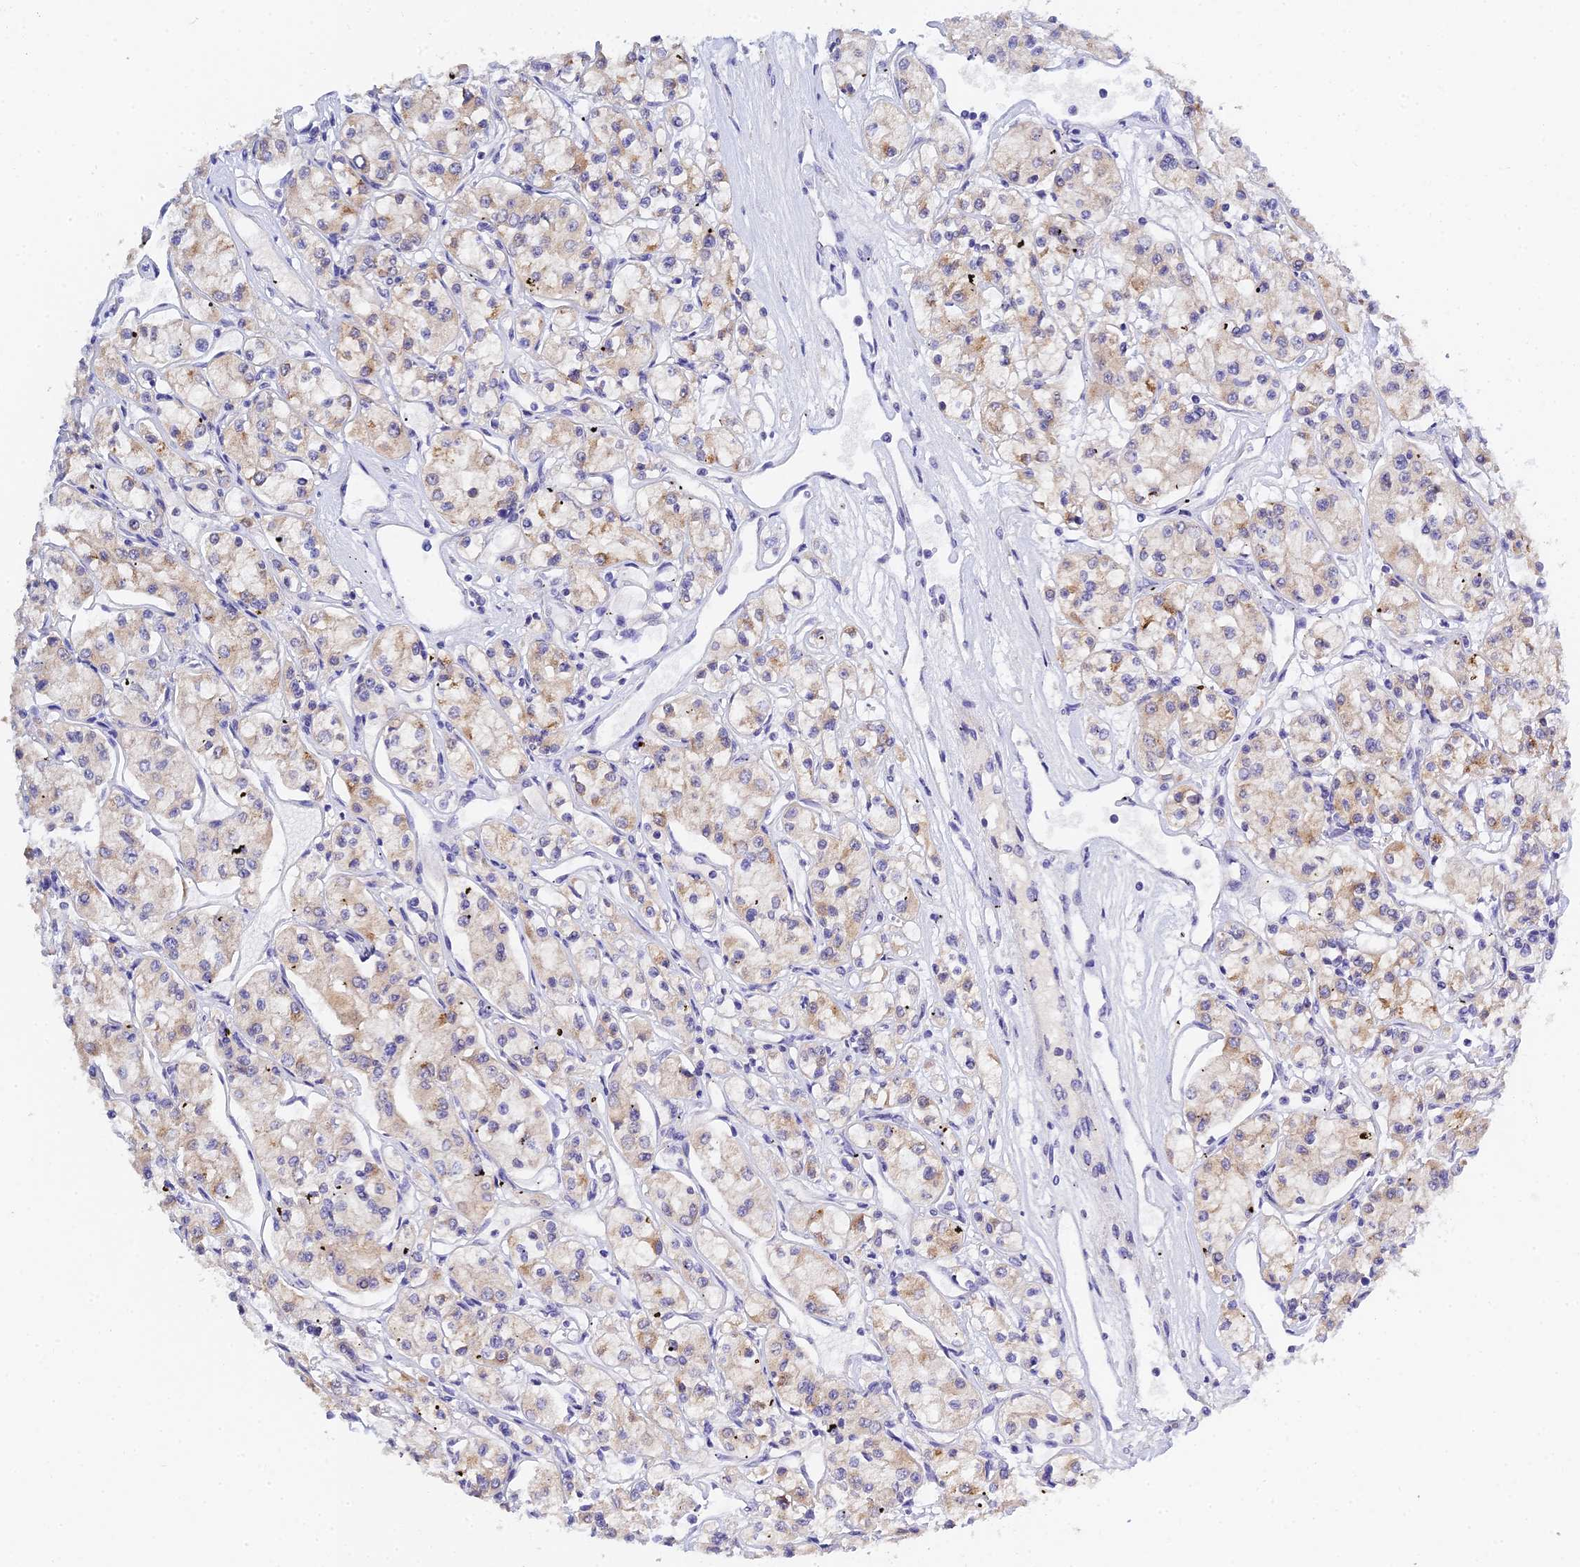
{"staining": {"intensity": "moderate", "quantity": "25%-75%", "location": "cytoplasmic/membranous"}, "tissue": "renal cancer", "cell_type": "Tumor cells", "image_type": "cancer", "snomed": [{"axis": "morphology", "description": "Adenocarcinoma, NOS"}, {"axis": "topography", "description": "Kidney"}], "caption": "Protein expression analysis of renal cancer (adenocarcinoma) exhibits moderate cytoplasmic/membranous staining in about 25%-75% of tumor cells. The protein is stained brown, and the nuclei are stained in blue (DAB (3,3'-diaminobenzidine) IHC with brightfield microscopy, high magnification).", "gene": "HOXB1", "patient": {"sex": "female", "age": 59}}